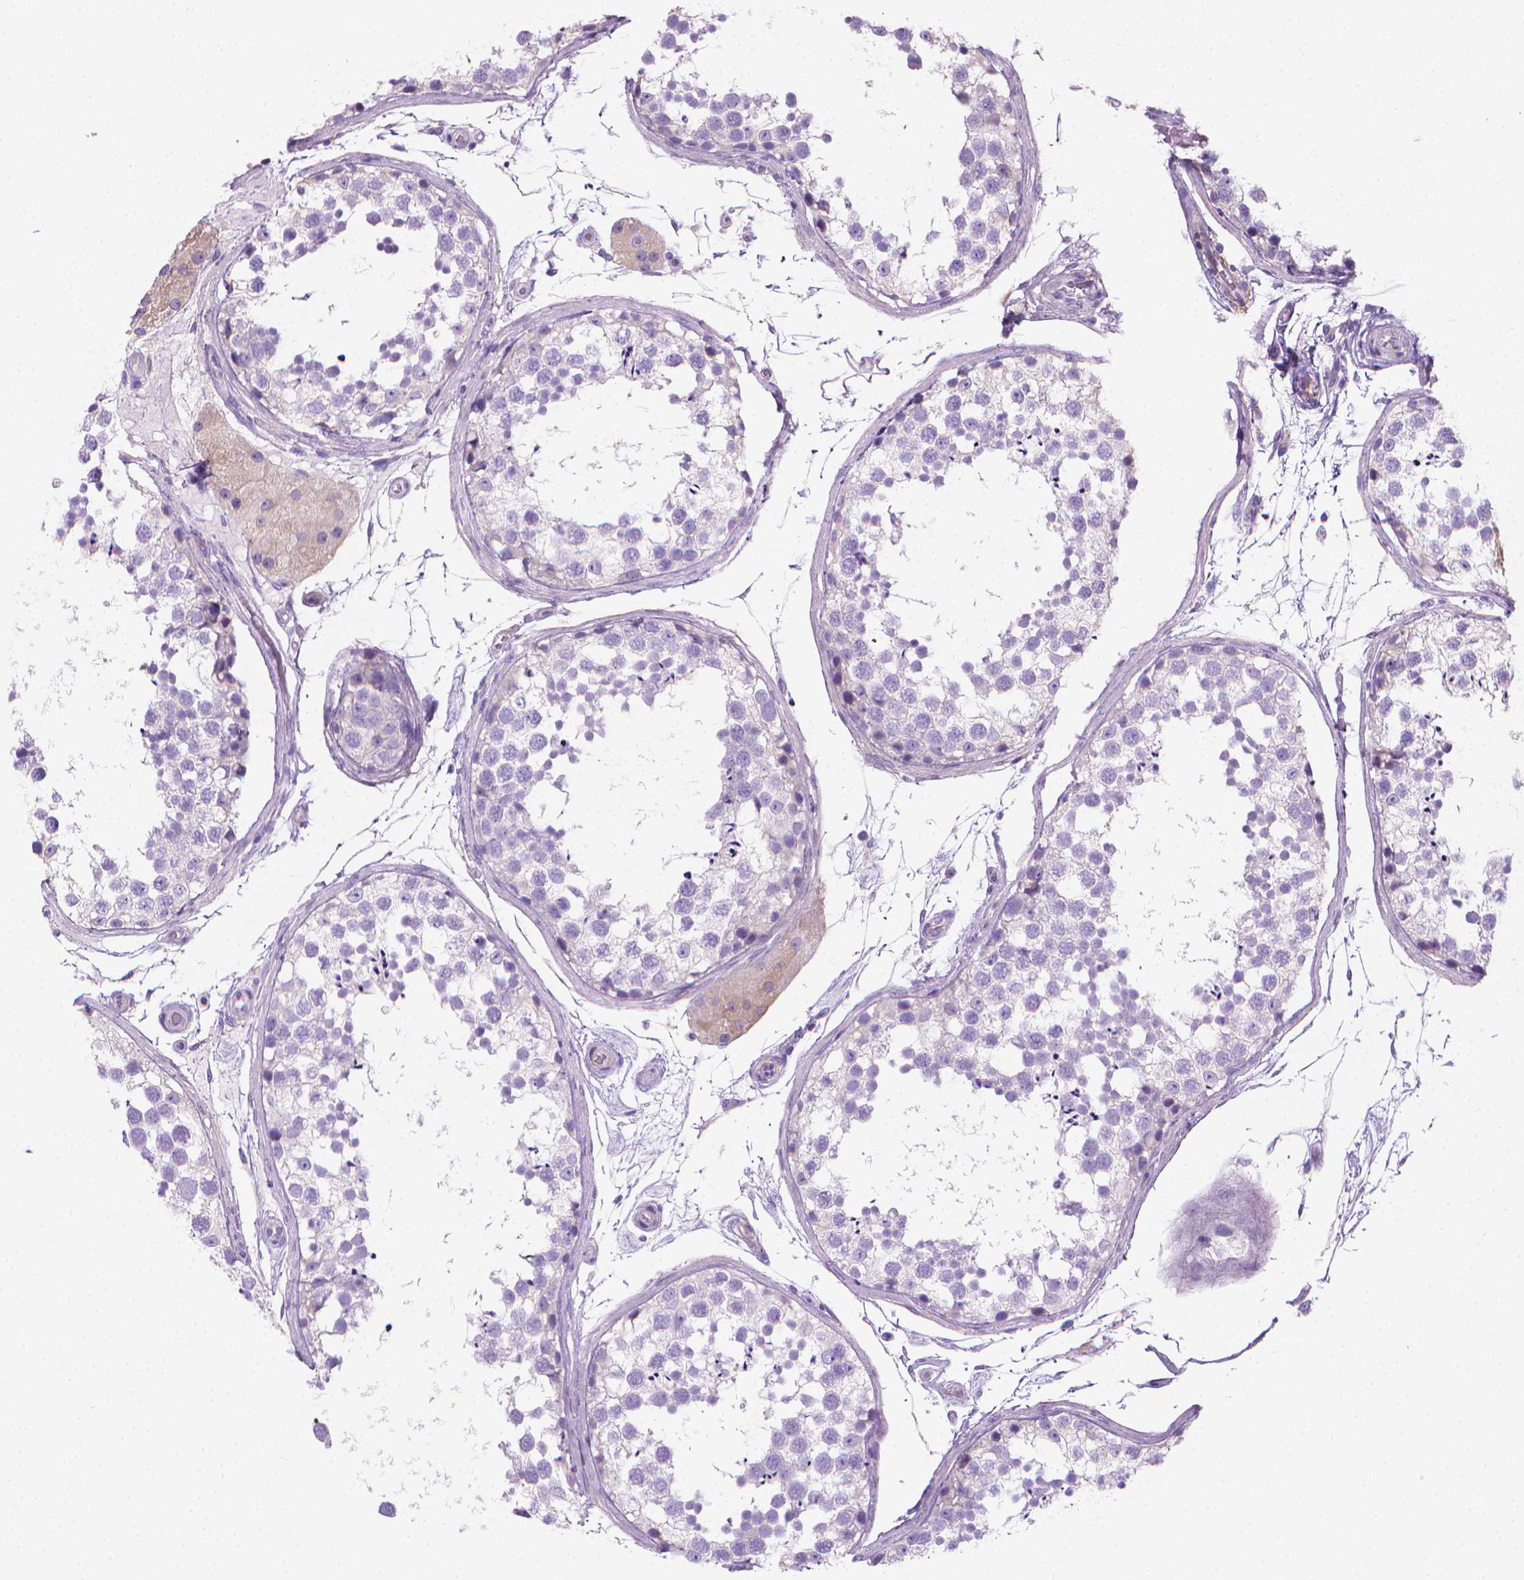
{"staining": {"intensity": "negative", "quantity": "none", "location": "none"}, "tissue": "testis", "cell_type": "Cells in seminiferous ducts", "image_type": "normal", "snomed": [{"axis": "morphology", "description": "Normal tissue, NOS"}, {"axis": "morphology", "description": "Seminoma, NOS"}, {"axis": "topography", "description": "Testis"}], "caption": "Photomicrograph shows no protein staining in cells in seminiferous ducts of normal testis.", "gene": "FASN", "patient": {"sex": "male", "age": 65}}